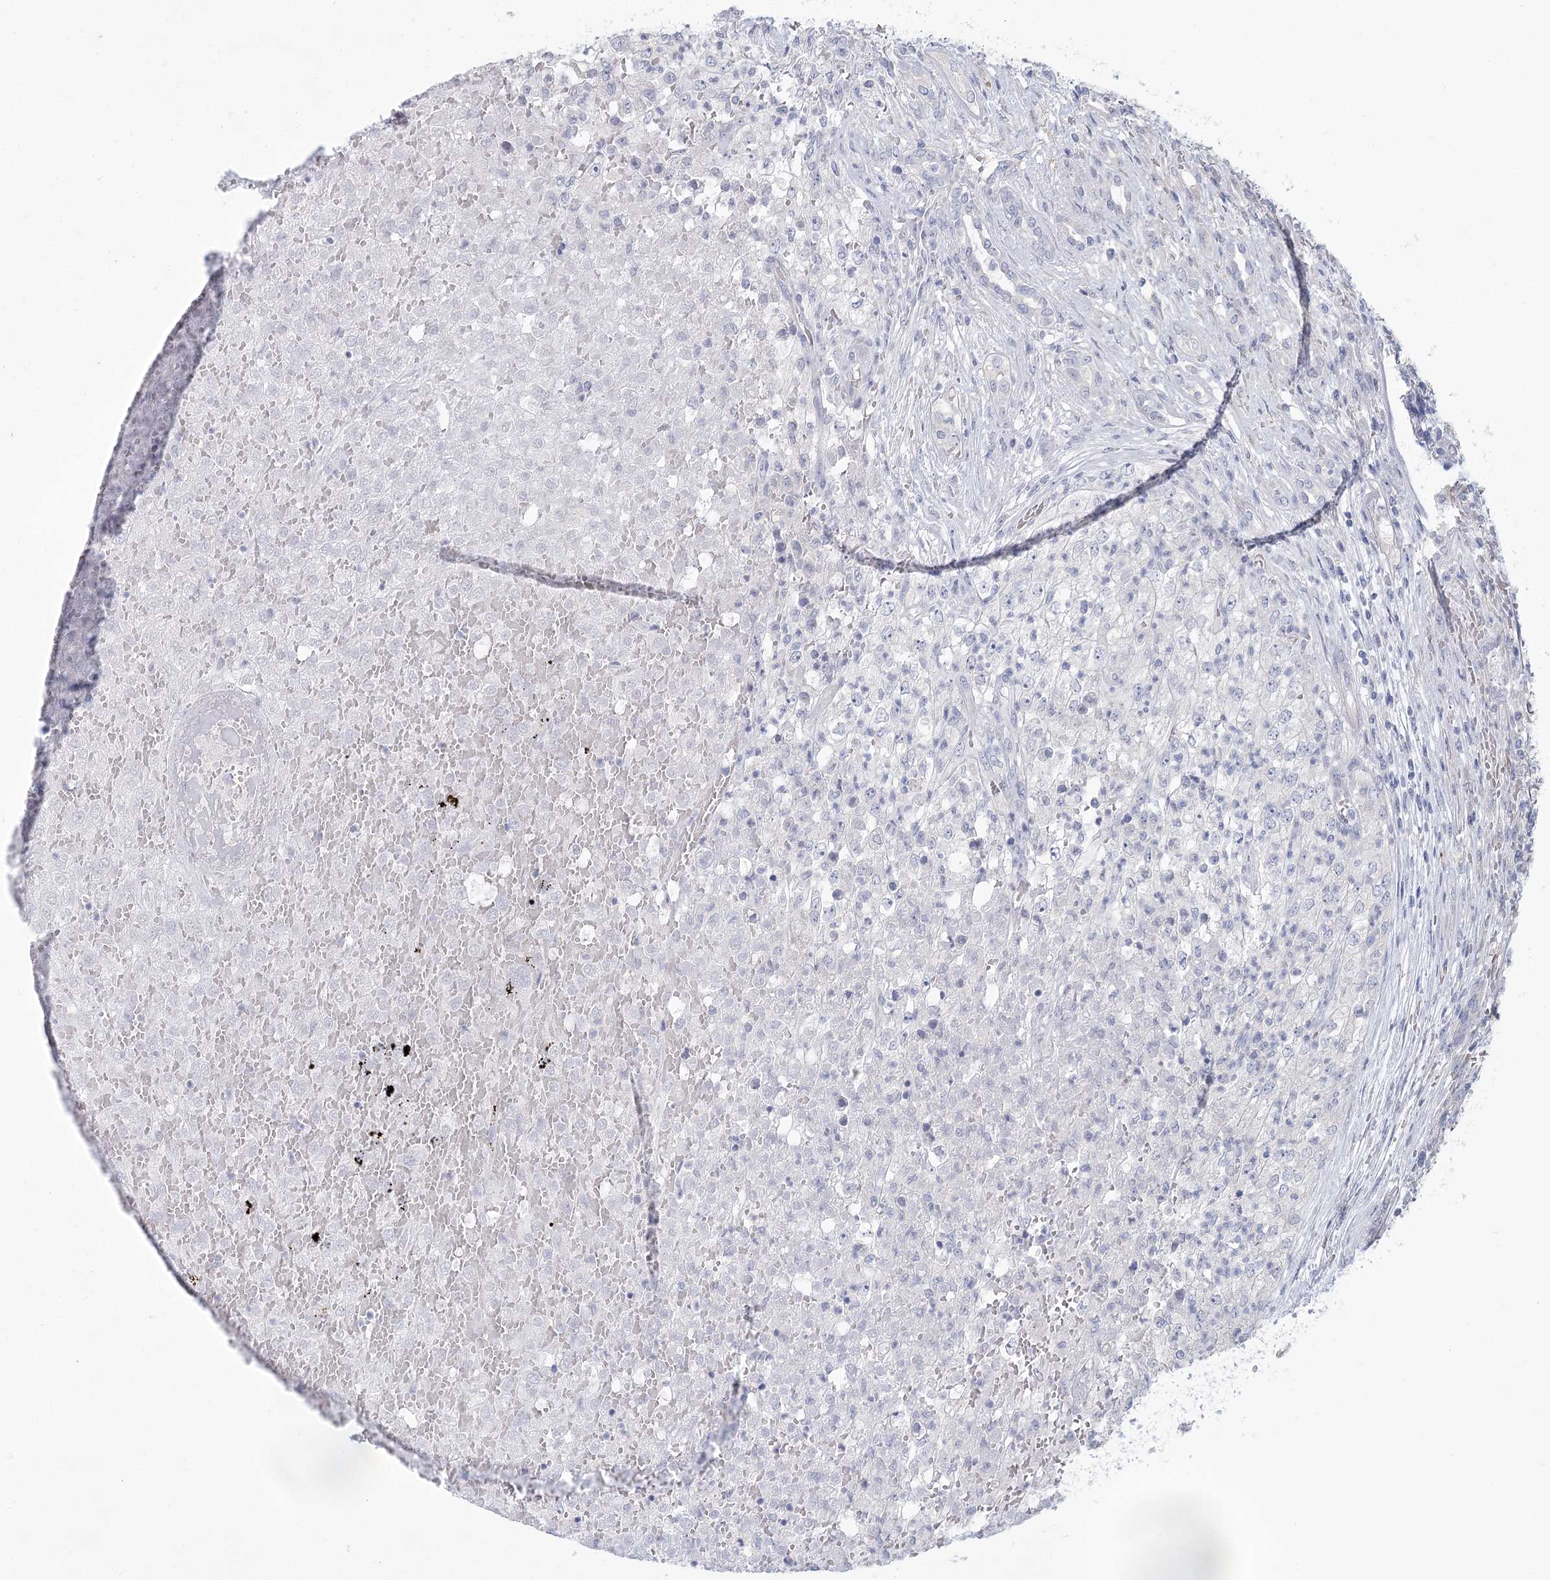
{"staining": {"intensity": "negative", "quantity": "none", "location": "none"}, "tissue": "renal cancer", "cell_type": "Tumor cells", "image_type": "cancer", "snomed": [{"axis": "morphology", "description": "Adenocarcinoma, NOS"}, {"axis": "topography", "description": "Kidney"}], "caption": "Immunohistochemical staining of adenocarcinoma (renal) demonstrates no significant expression in tumor cells.", "gene": "CNTLN", "patient": {"sex": "female", "age": 54}}